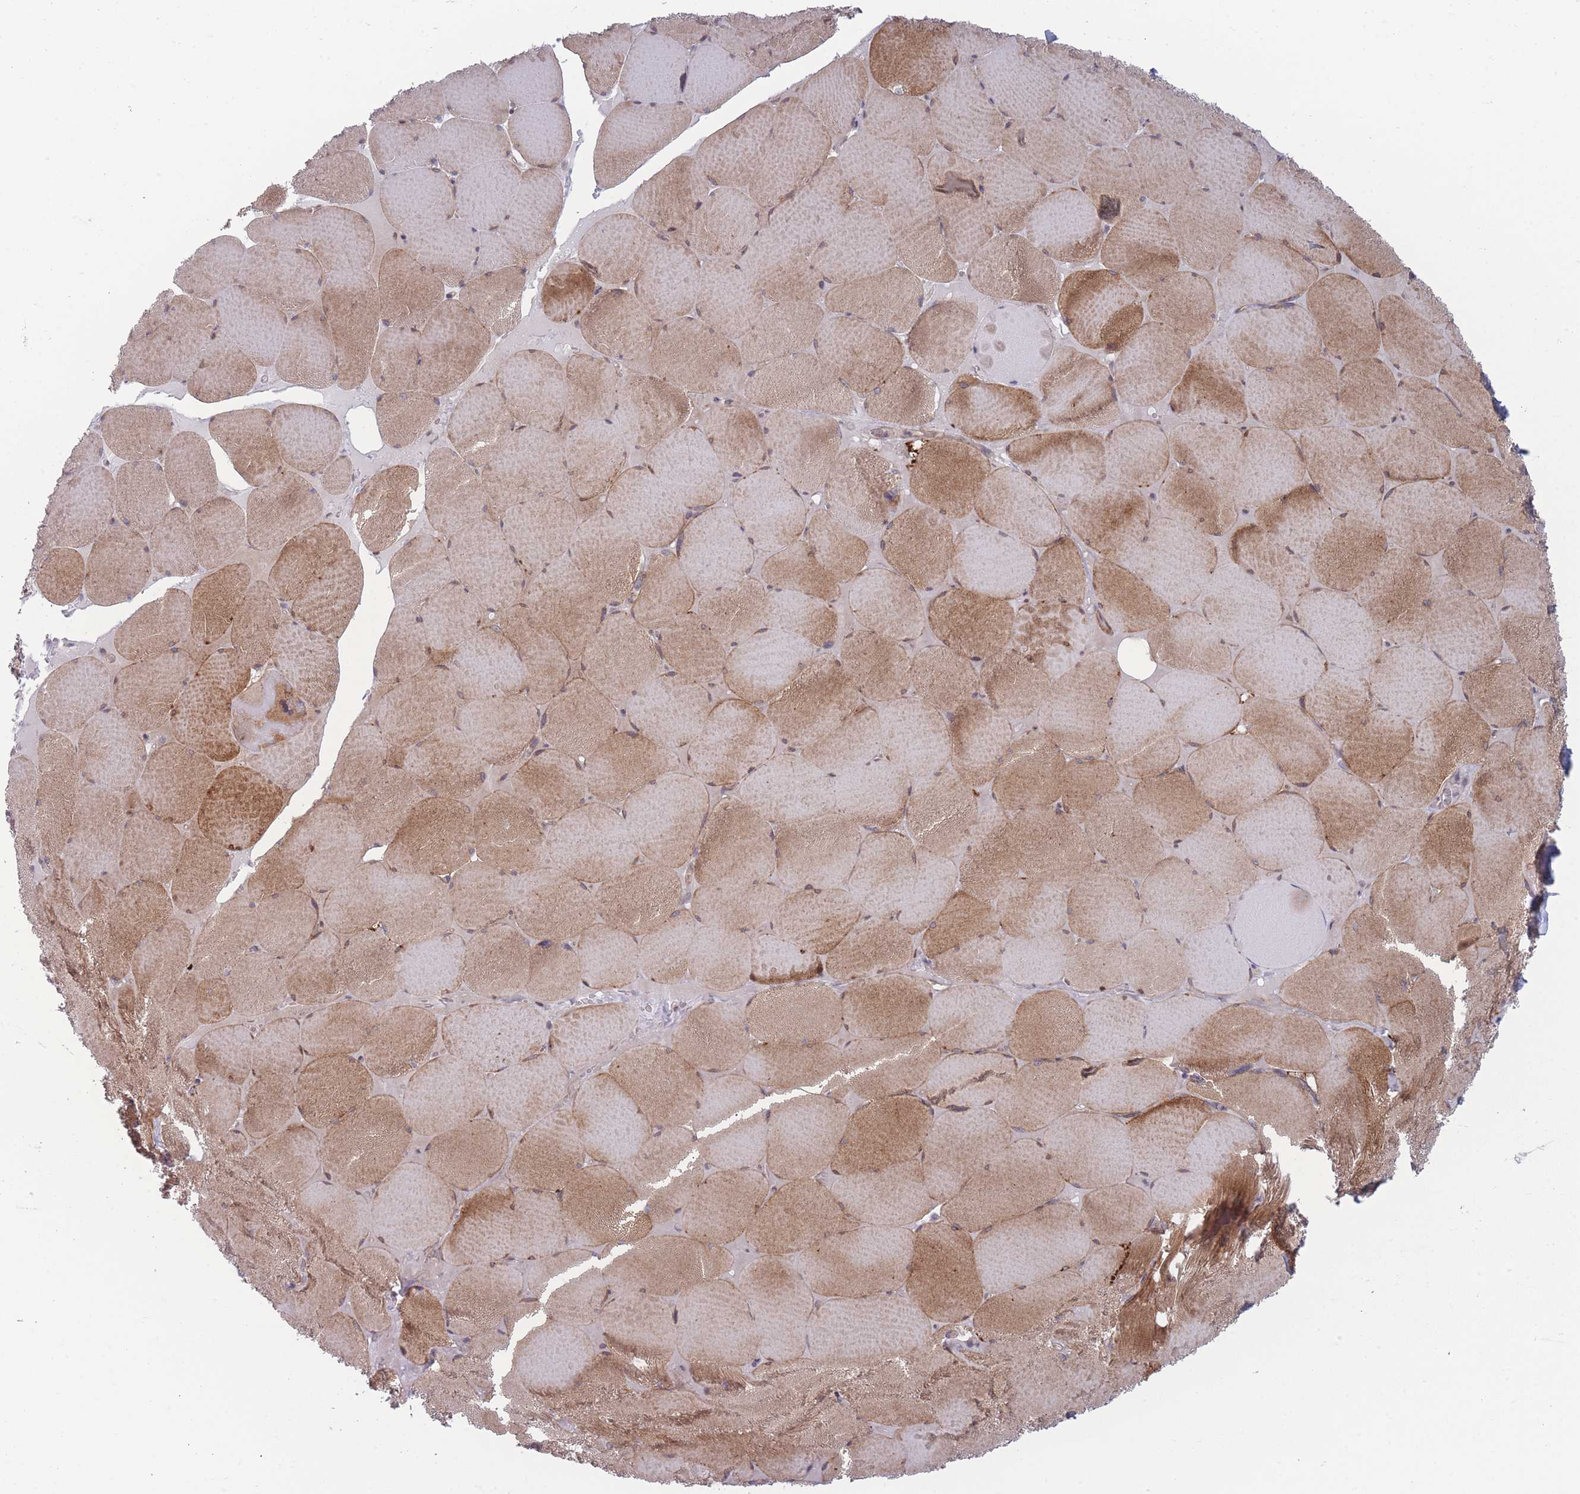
{"staining": {"intensity": "strong", "quantity": "25%-75%", "location": "cytoplasmic/membranous"}, "tissue": "skeletal muscle", "cell_type": "Myocytes", "image_type": "normal", "snomed": [{"axis": "morphology", "description": "Normal tissue, NOS"}, {"axis": "topography", "description": "Skeletal muscle"}, {"axis": "topography", "description": "Head-Neck"}], "caption": "High-power microscopy captured an IHC image of normal skeletal muscle, revealing strong cytoplasmic/membranous expression in about 25%-75% of myocytes.", "gene": "VRK2", "patient": {"sex": "male", "age": 66}}